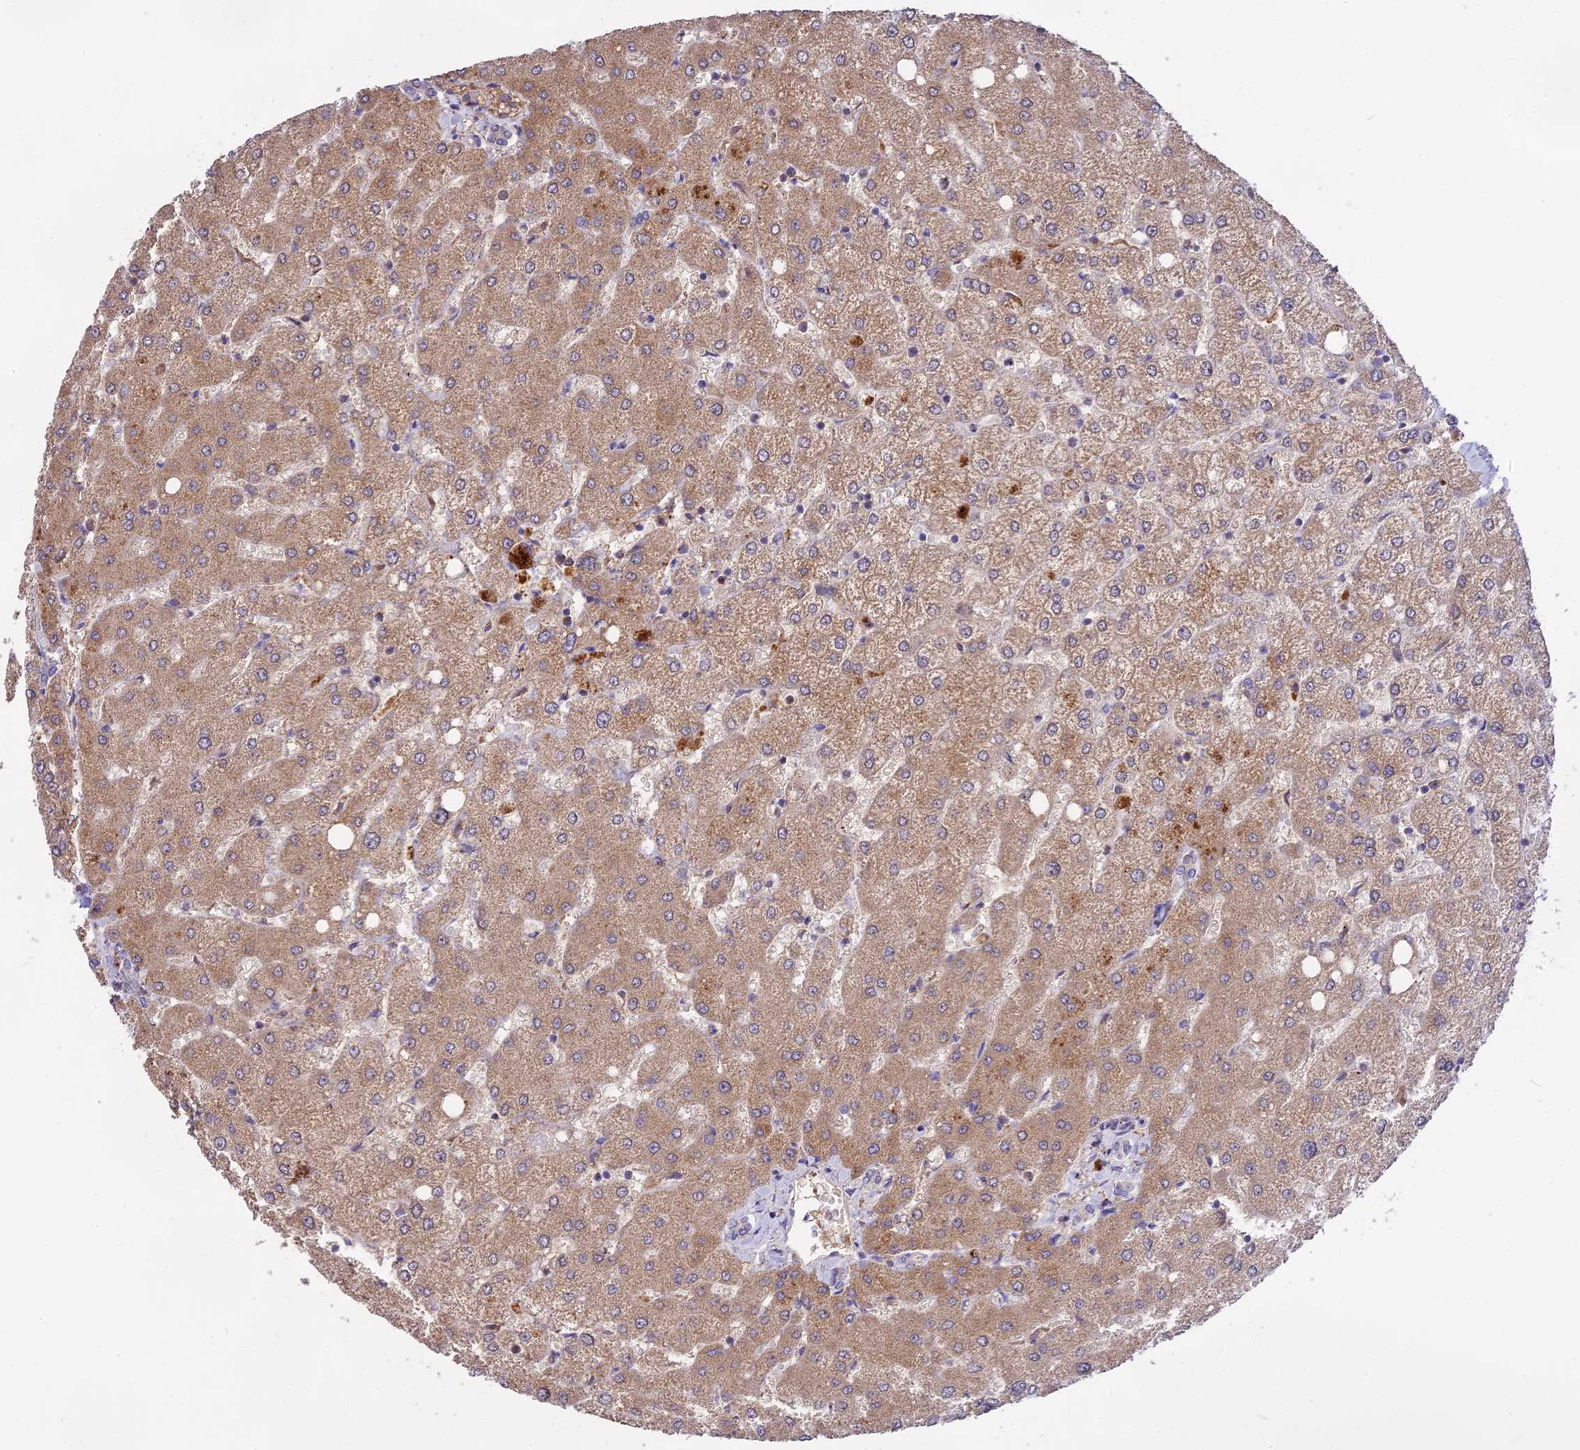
{"staining": {"intensity": "negative", "quantity": "none", "location": "none"}, "tissue": "liver", "cell_type": "Cholangiocytes", "image_type": "normal", "snomed": [{"axis": "morphology", "description": "Normal tissue, NOS"}, {"axis": "topography", "description": "Liver"}], "caption": "DAB (3,3'-diaminobenzidine) immunohistochemical staining of normal liver reveals no significant staining in cholangiocytes.", "gene": "NUDT8", "patient": {"sex": "female", "age": 54}}